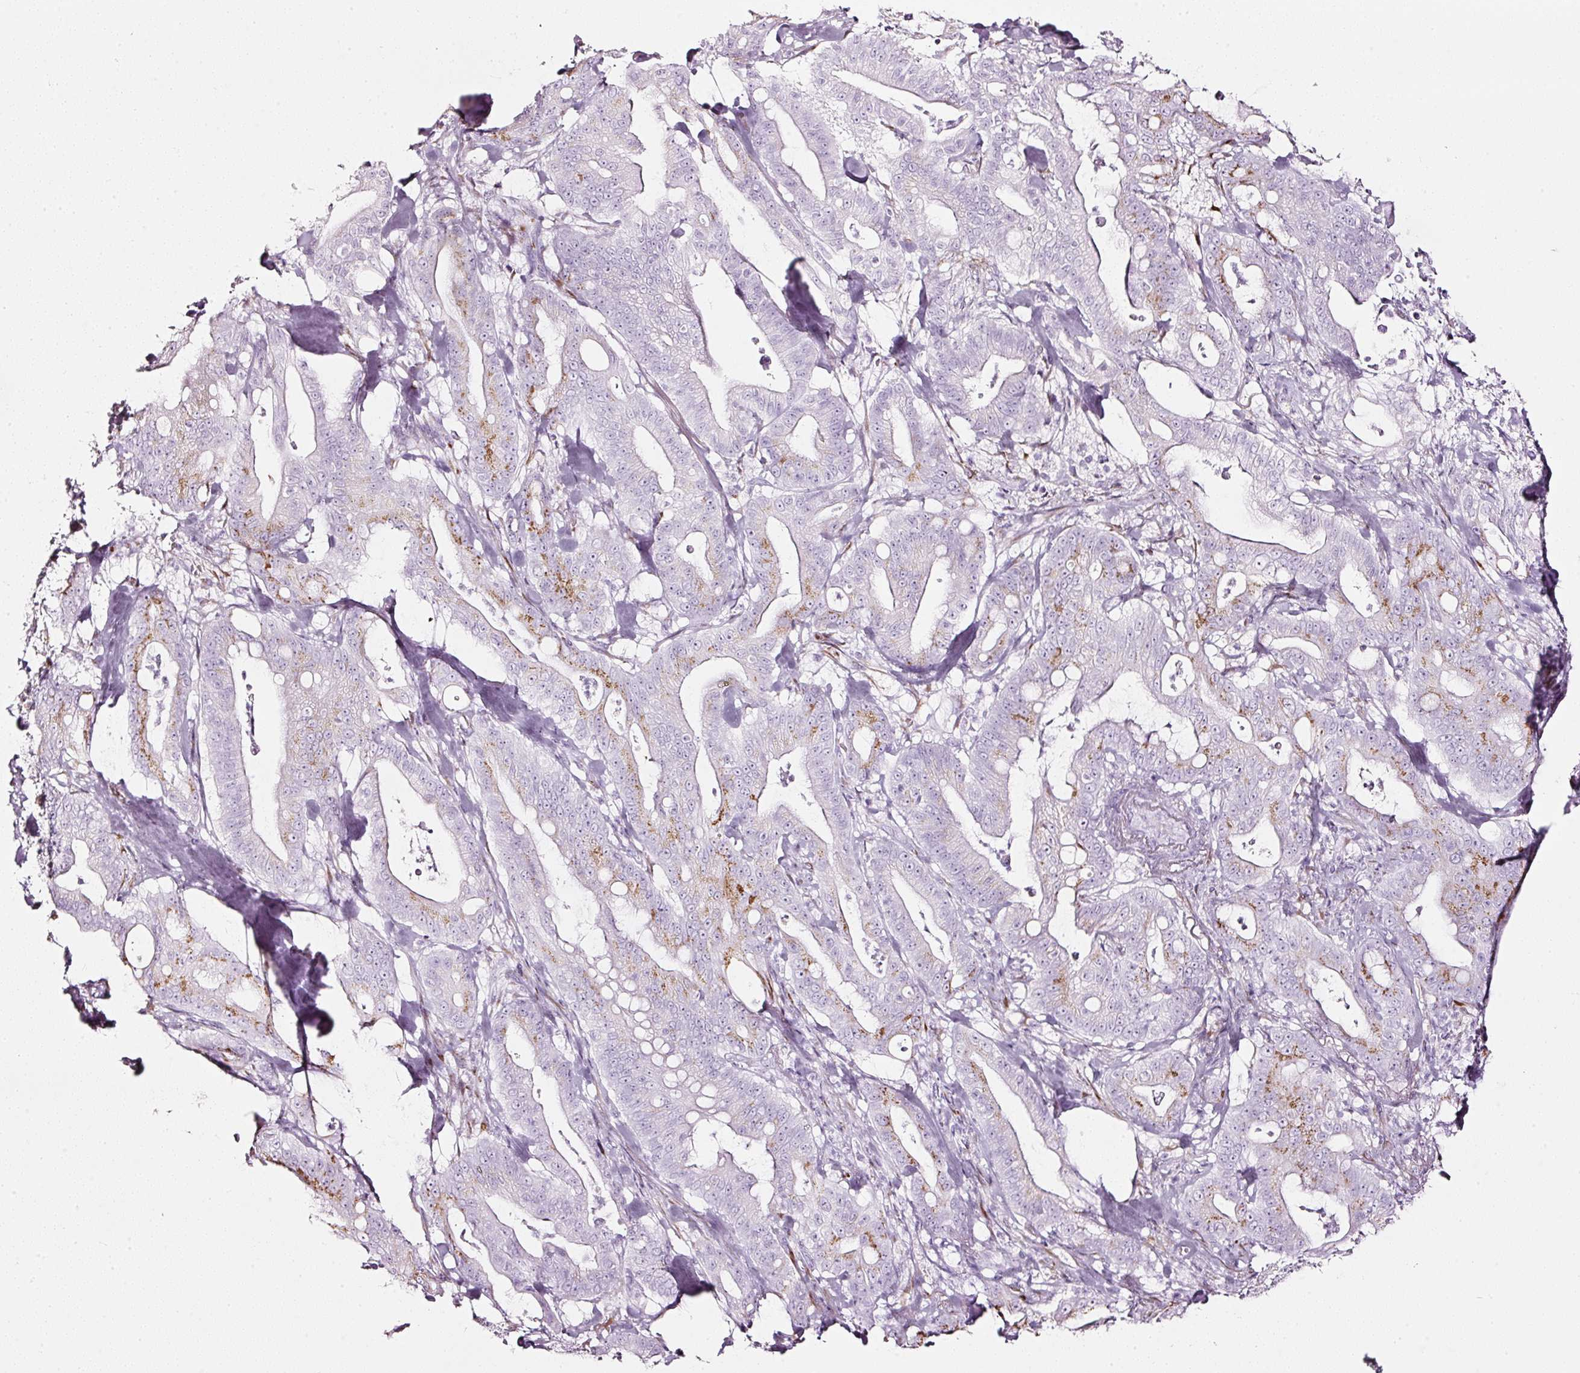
{"staining": {"intensity": "moderate", "quantity": "25%-75%", "location": "cytoplasmic/membranous"}, "tissue": "pancreatic cancer", "cell_type": "Tumor cells", "image_type": "cancer", "snomed": [{"axis": "morphology", "description": "Adenocarcinoma, NOS"}, {"axis": "topography", "description": "Pancreas"}], "caption": "Immunohistochemical staining of human pancreatic cancer (adenocarcinoma) exhibits moderate cytoplasmic/membranous protein expression in about 25%-75% of tumor cells.", "gene": "SDF4", "patient": {"sex": "male", "age": 71}}